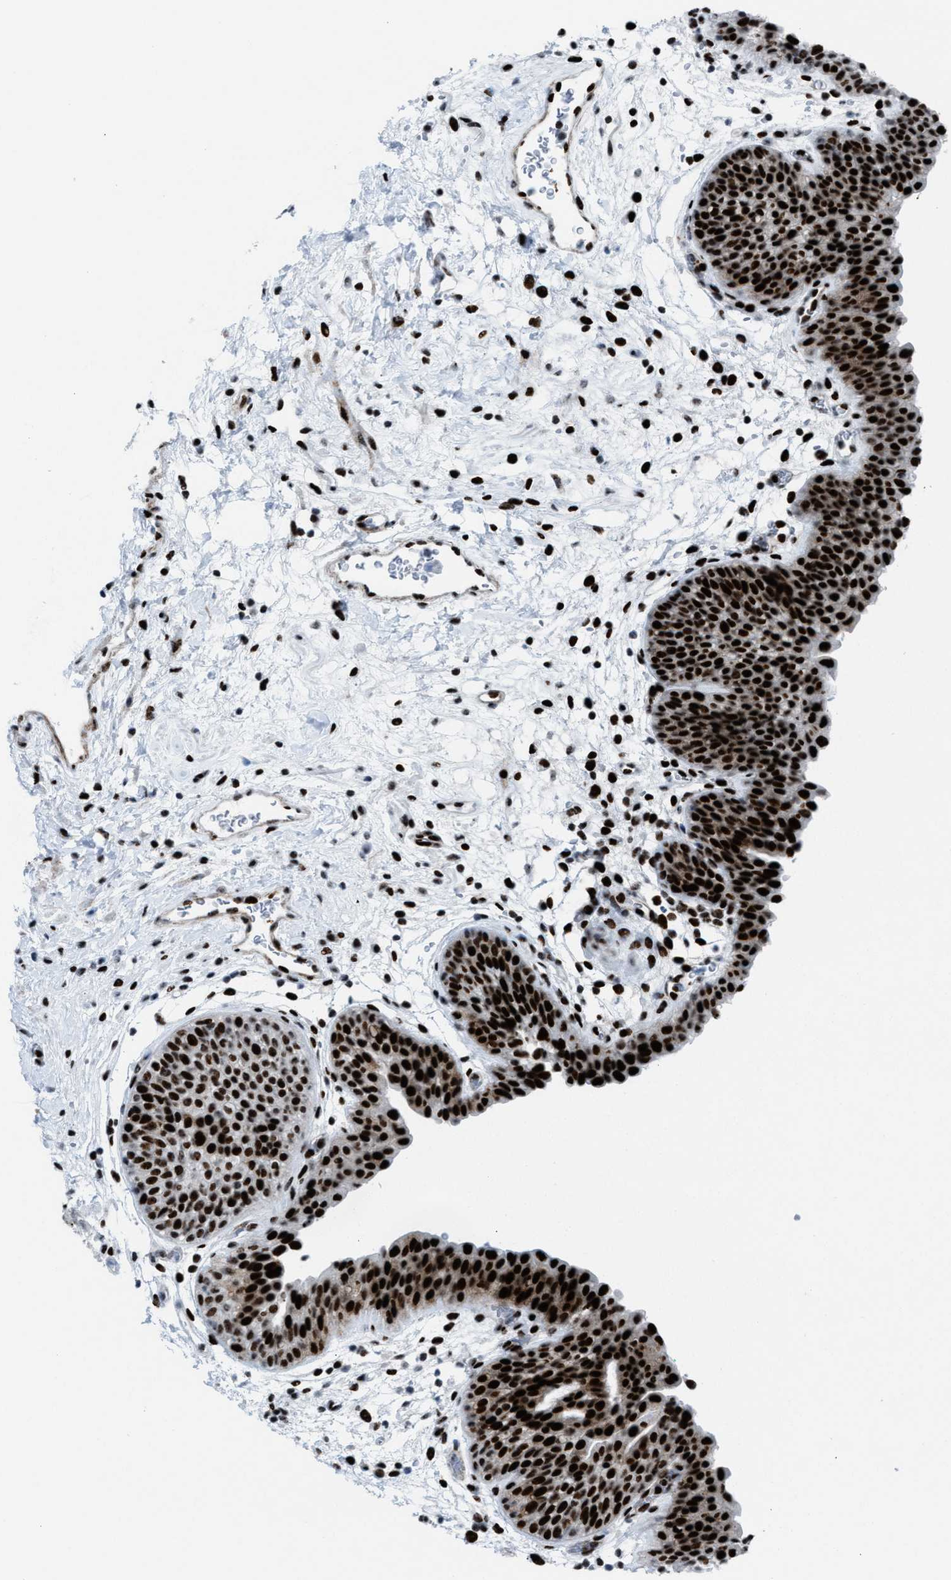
{"staining": {"intensity": "strong", "quantity": ">75%", "location": "nuclear"}, "tissue": "urinary bladder", "cell_type": "Urothelial cells", "image_type": "normal", "snomed": [{"axis": "morphology", "description": "Normal tissue, NOS"}, {"axis": "topography", "description": "Urinary bladder"}], "caption": "IHC (DAB) staining of normal urinary bladder reveals strong nuclear protein expression in approximately >75% of urothelial cells.", "gene": "NONO", "patient": {"sex": "male", "age": 37}}